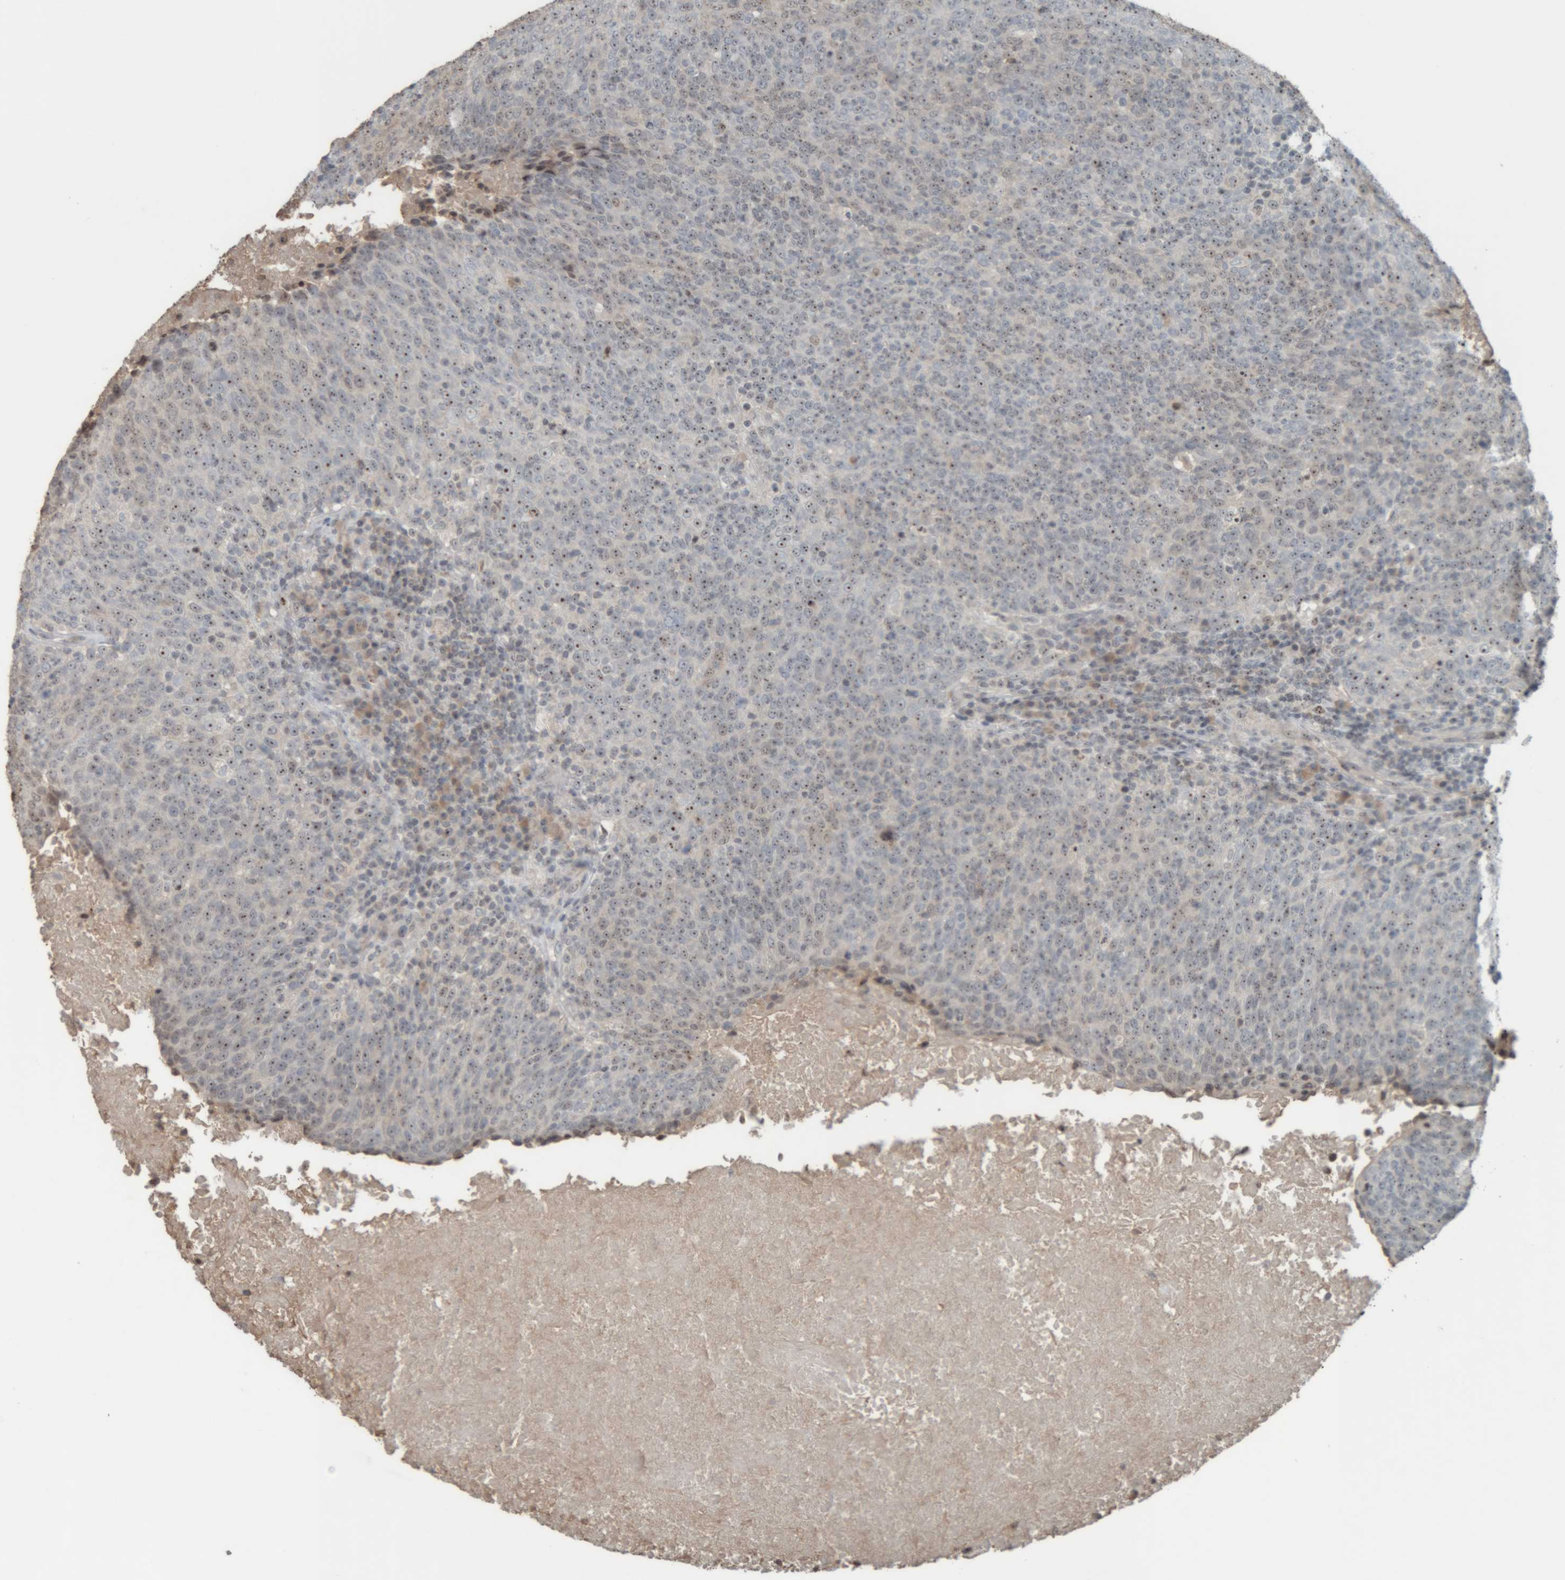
{"staining": {"intensity": "weak", "quantity": ">75%", "location": "nuclear"}, "tissue": "head and neck cancer", "cell_type": "Tumor cells", "image_type": "cancer", "snomed": [{"axis": "morphology", "description": "Squamous cell carcinoma, NOS"}, {"axis": "morphology", "description": "Squamous cell carcinoma, metastatic, NOS"}, {"axis": "topography", "description": "Lymph node"}, {"axis": "topography", "description": "Head-Neck"}], "caption": "Immunohistochemical staining of human metastatic squamous cell carcinoma (head and neck) shows low levels of weak nuclear positivity in about >75% of tumor cells.", "gene": "RPF1", "patient": {"sex": "male", "age": 62}}